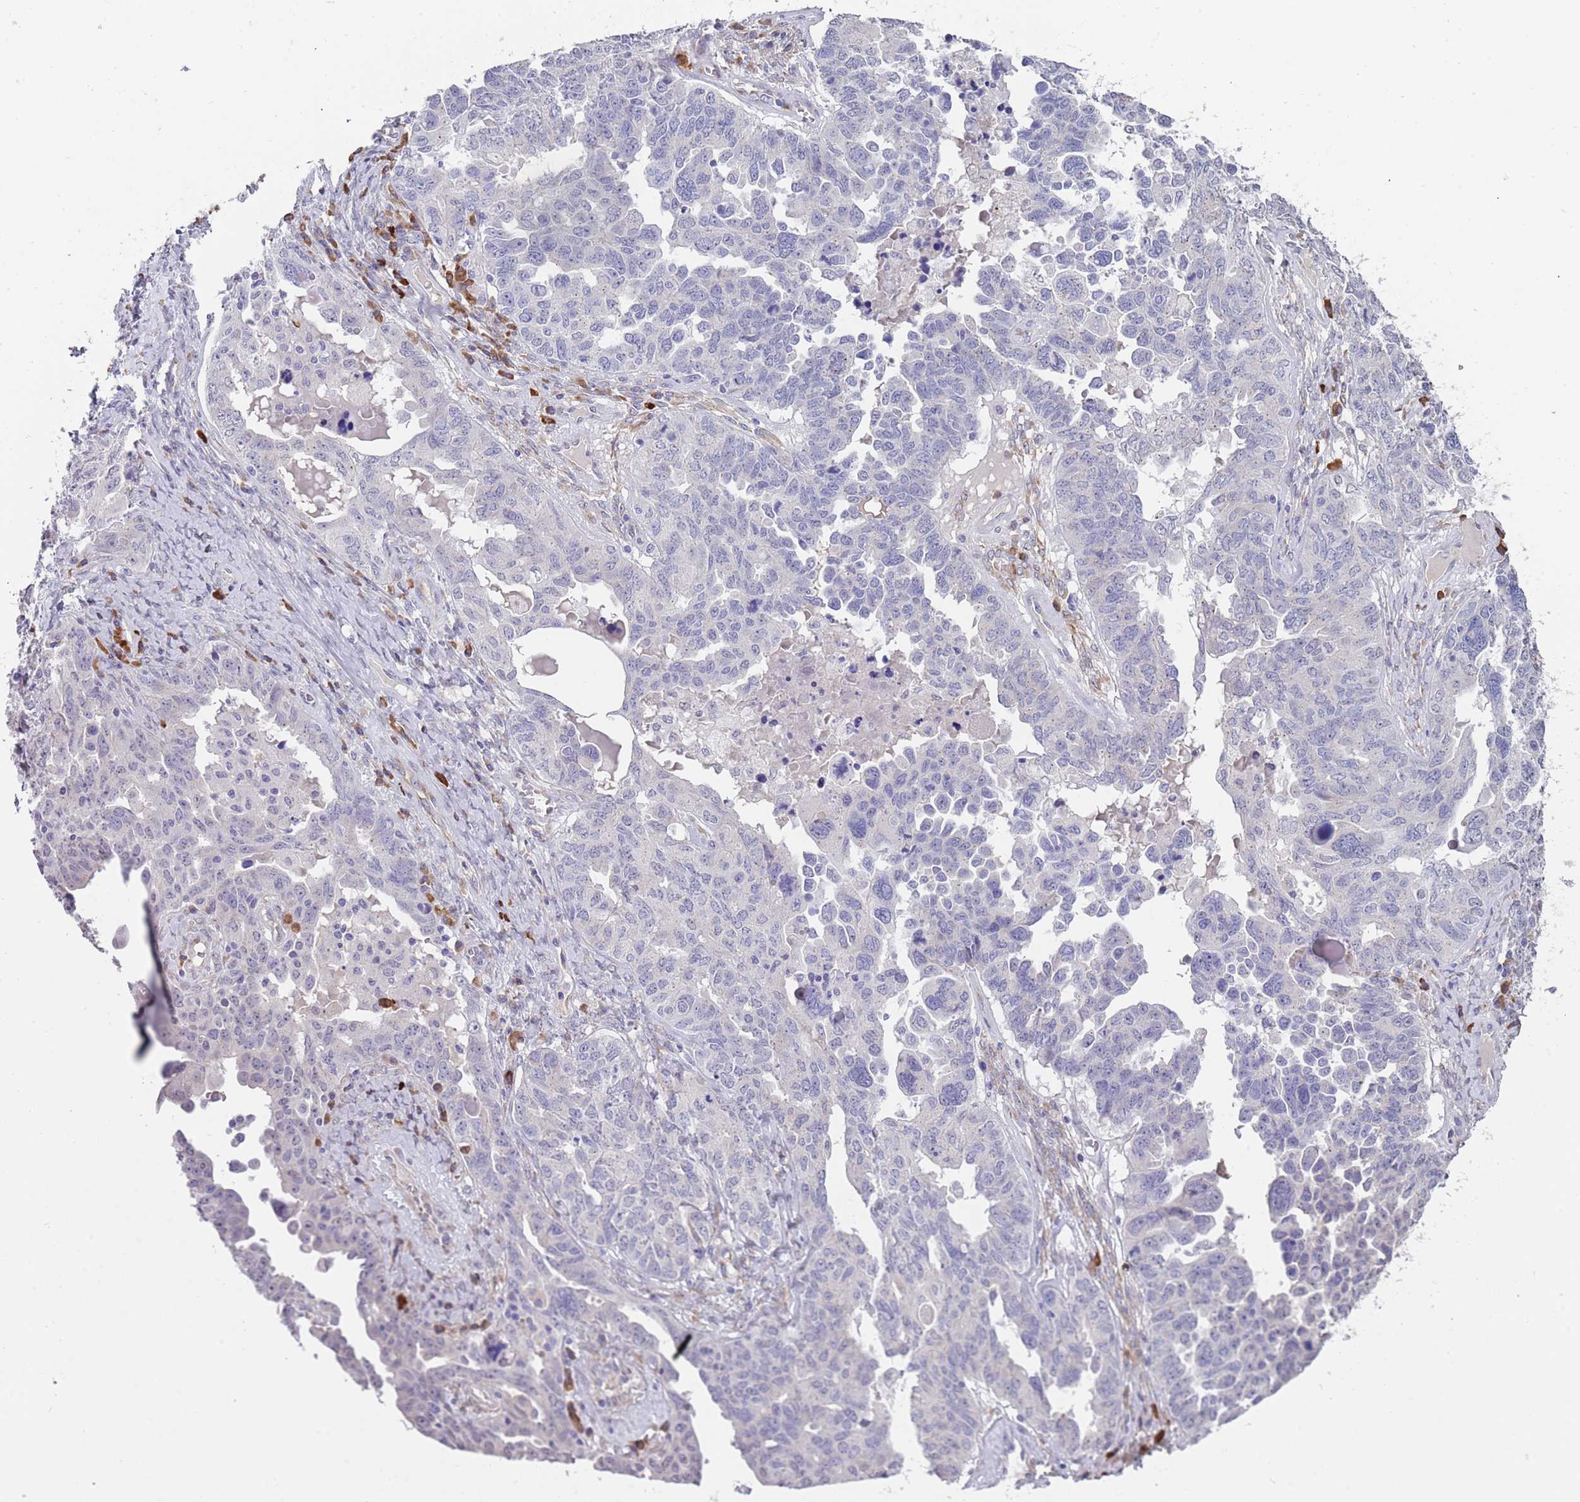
{"staining": {"intensity": "negative", "quantity": "none", "location": "none"}, "tissue": "ovarian cancer", "cell_type": "Tumor cells", "image_type": "cancer", "snomed": [{"axis": "morphology", "description": "Carcinoma, endometroid"}, {"axis": "topography", "description": "Ovary"}], "caption": "Photomicrograph shows no significant protein staining in tumor cells of ovarian cancer. The staining is performed using DAB brown chromogen with nuclei counter-stained in using hematoxylin.", "gene": "TNRC6C", "patient": {"sex": "female", "age": 62}}